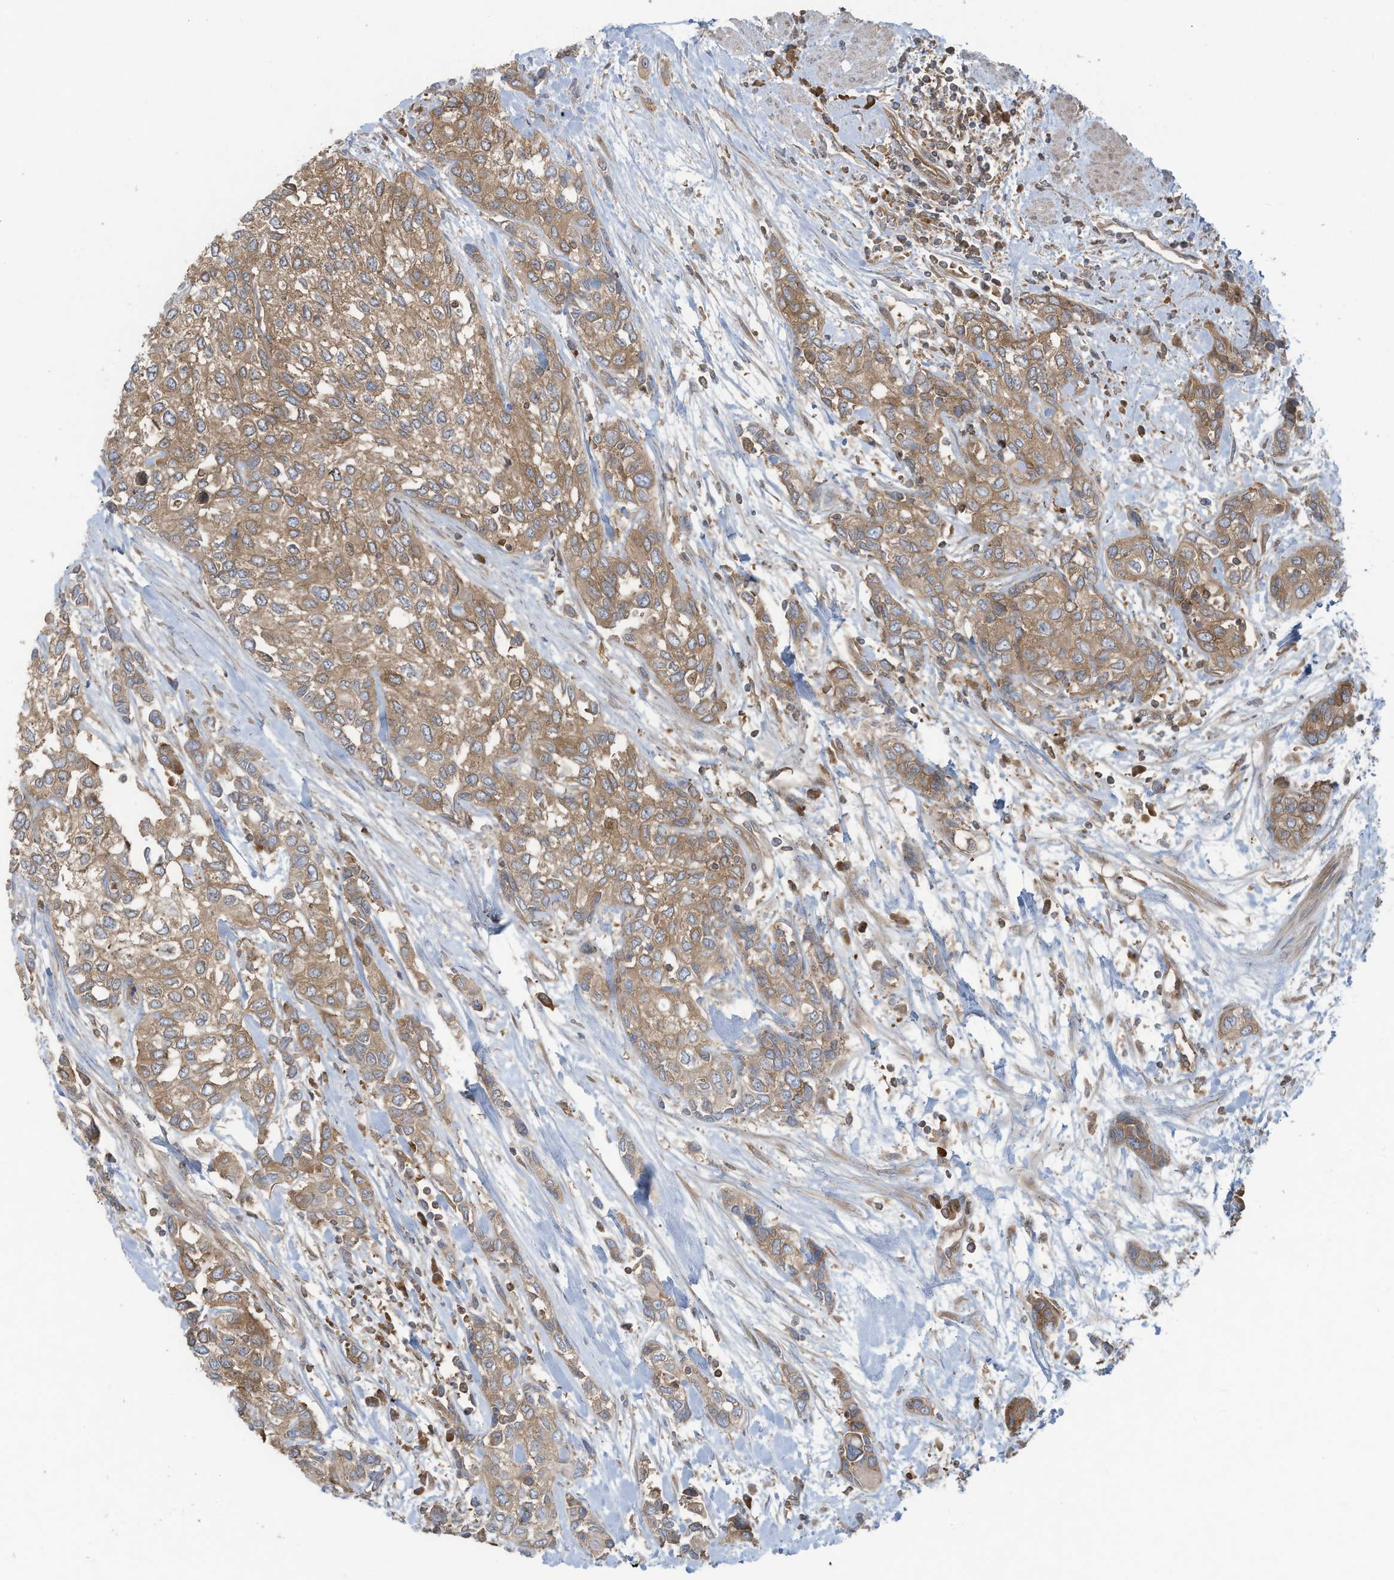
{"staining": {"intensity": "moderate", "quantity": ">75%", "location": "cytoplasmic/membranous"}, "tissue": "urothelial cancer", "cell_type": "Tumor cells", "image_type": "cancer", "snomed": [{"axis": "morphology", "description": "Normal tissue, NOS"}, {"axis": "morphology", "description": "Urothelial carcinoma, High grade"}, {"axis": "topography", "description": "Vascular tissue"}, {"axis": "topography", "description": "Urinary bladder"}], "caption": "Immunohistochemistry (IHC) of human urothelial cancer displays medium levels of moderate cytoplasmic/membranous positivity in approximately >75% of tumor cells. (DAB IHC with brightfield microscopy, high magnification).", "gene": "OLA1", "patient": {"sex": "female", "age": 56}}